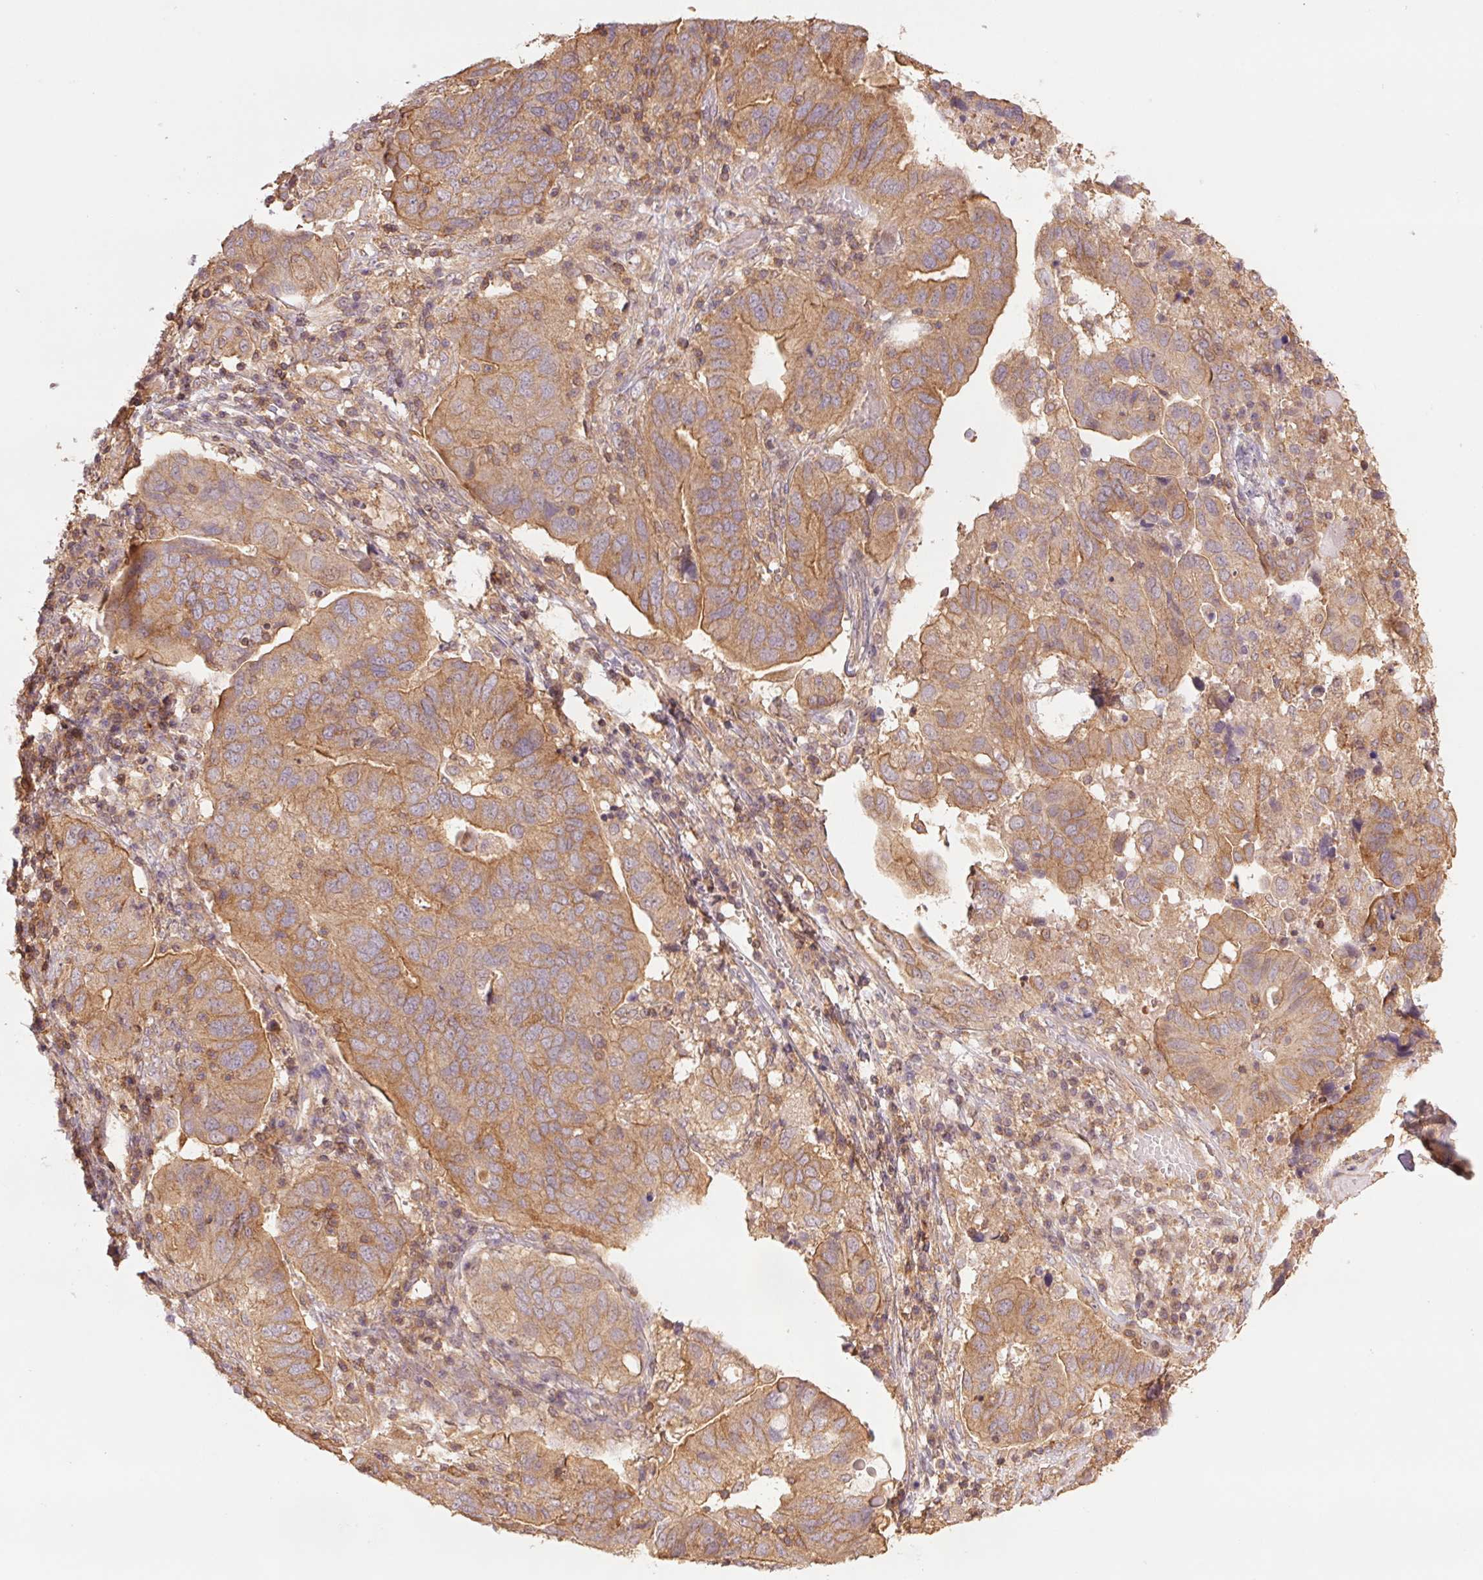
{"staining": {"intensity": "moderate", "quantity": ">75%", "location": "cytoplasmic/membranous"}, "tissue": "ovarian cancer", "cell_type": "Tumor cells", "image_type": "cancer", "snomed": [{"axis": "morphology", "description": "Cystadenocarcinoma, serous, NOS"}, {"axis": "topography", "description": "Ovary"}], "caption": "Immunohistochemical staining of serous cystadenocarcinoma (ovarian) shows medium levels of moderate cytoplasmic/membranous staining in about >75% of tumor cells.", "gene": "TUBA3D", "patient": {"sex": "female", "age": 79}}